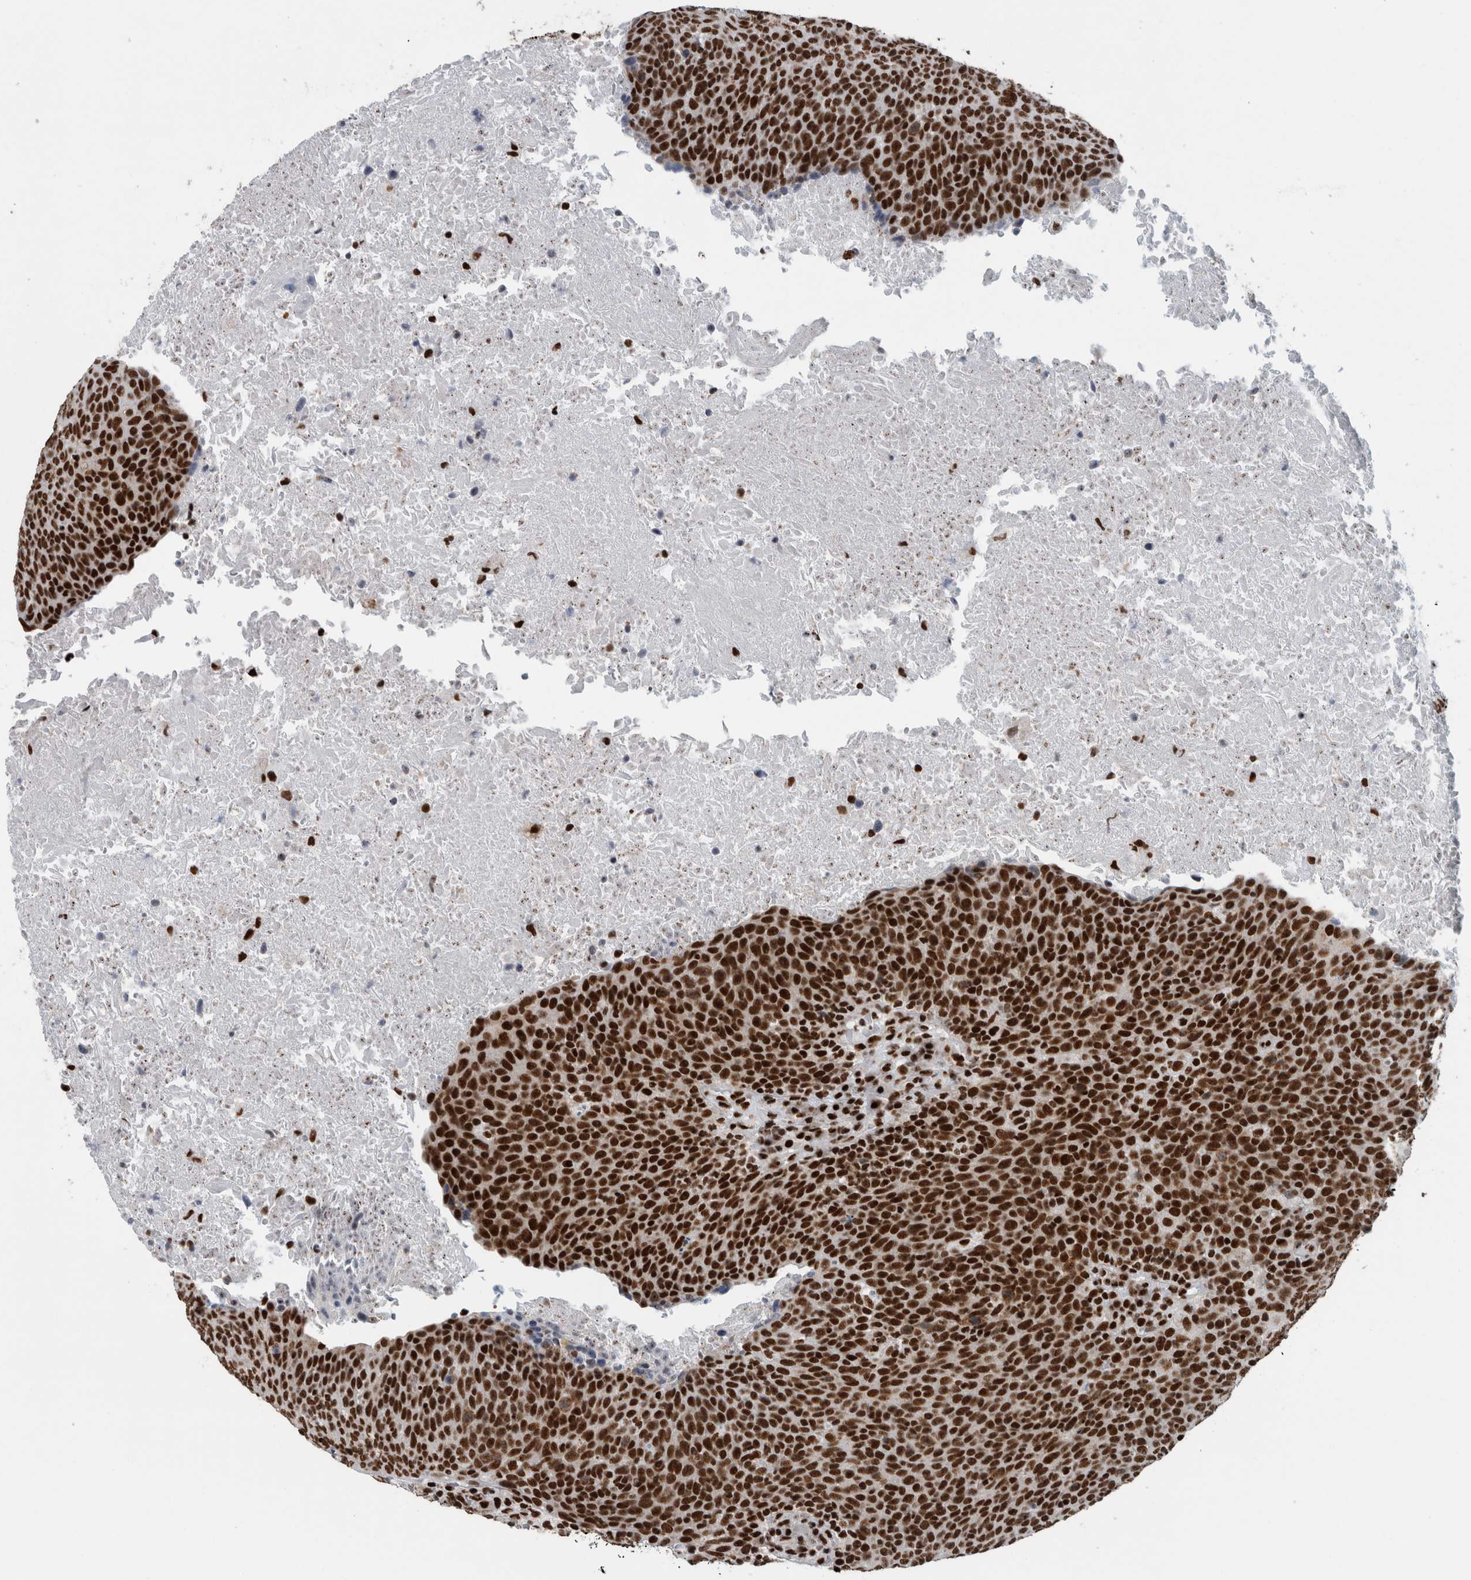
{"staining": {"intensity": "strong", "quantity": ">75%", "location": "nuclear"}, "tissue": "head and neck cancer", "cell_type": "Tumor cells", "image_type": "cancer", "snomed": [{"axis": "morphology", "description": "Squamous cell carcinoma, NOS"}, {"axis": "morphology", "description": "Squamous cell carcinoma, metastatic, NOS"}, {"axis": "topography", "description": "Lymph node"}, {"axis": "topography", "description": "Head-Neck"}], "caption": "Strong nuclear positivity is present in approximately >75% of tumor cells in head and neck cancer. (DAB (3,3'-diaminobenzidine) IHC with brightfield microscopy, high magnification).", "gene": "DNMT3A", "patient": {"sex": "male", "age": 62}}